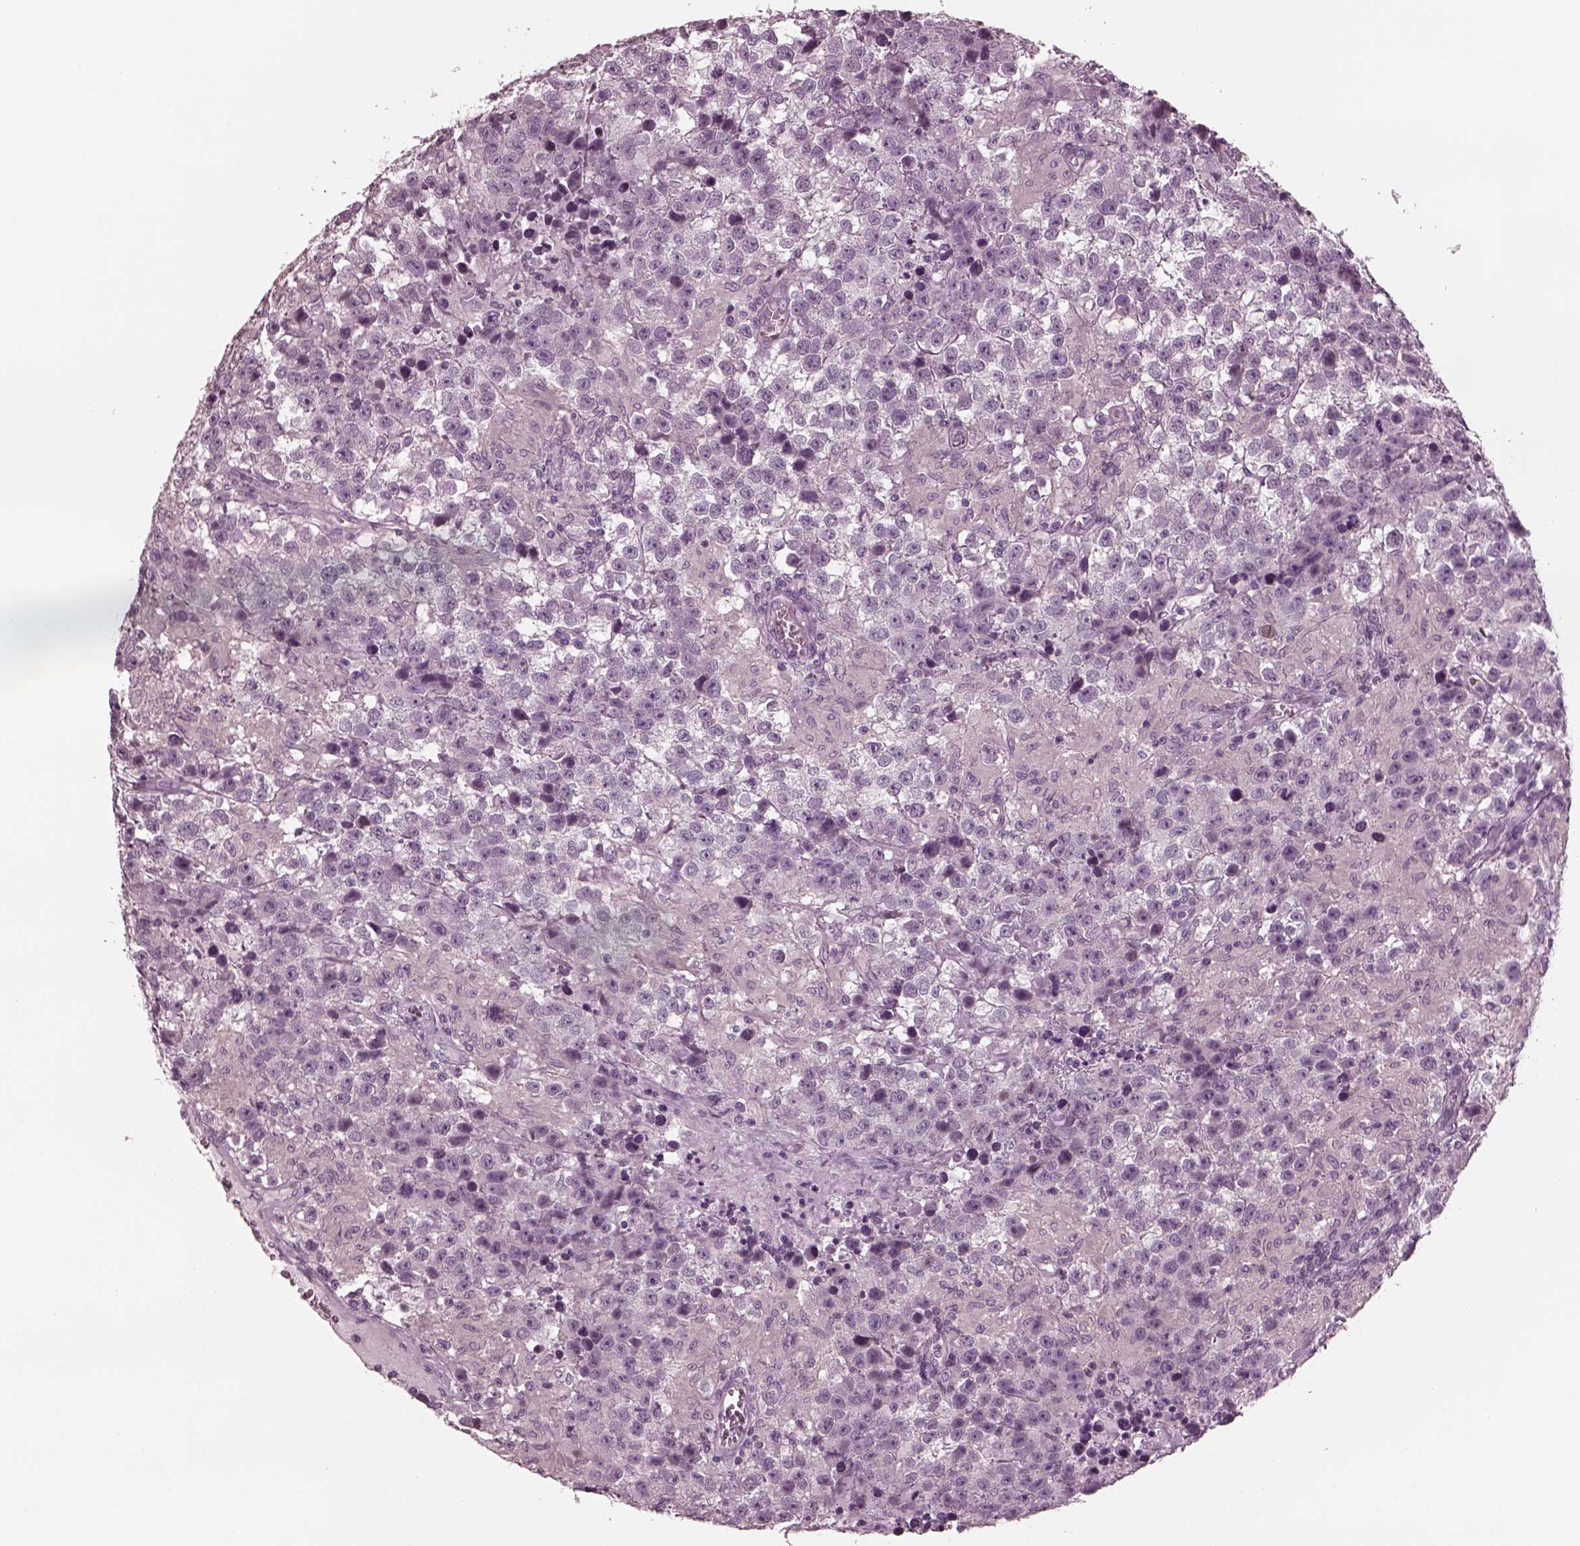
{"staining": {"intensity": "negative", "quantity": "none", "location": "none"}, "tissue": "testis cancer", "cell_type": "Tumor cells", "image_type": "cancer", "snomed": [{"axis": "morphology", "description": "Seminoma, NOS"}, {"axis": "topography", "description": "Testis"}], "caption": "The photomicrograph exhibits no staining of tumor cells in testis seminoma.", "gene": "YY2", "patient": {"sex": "male", "age": 43}}